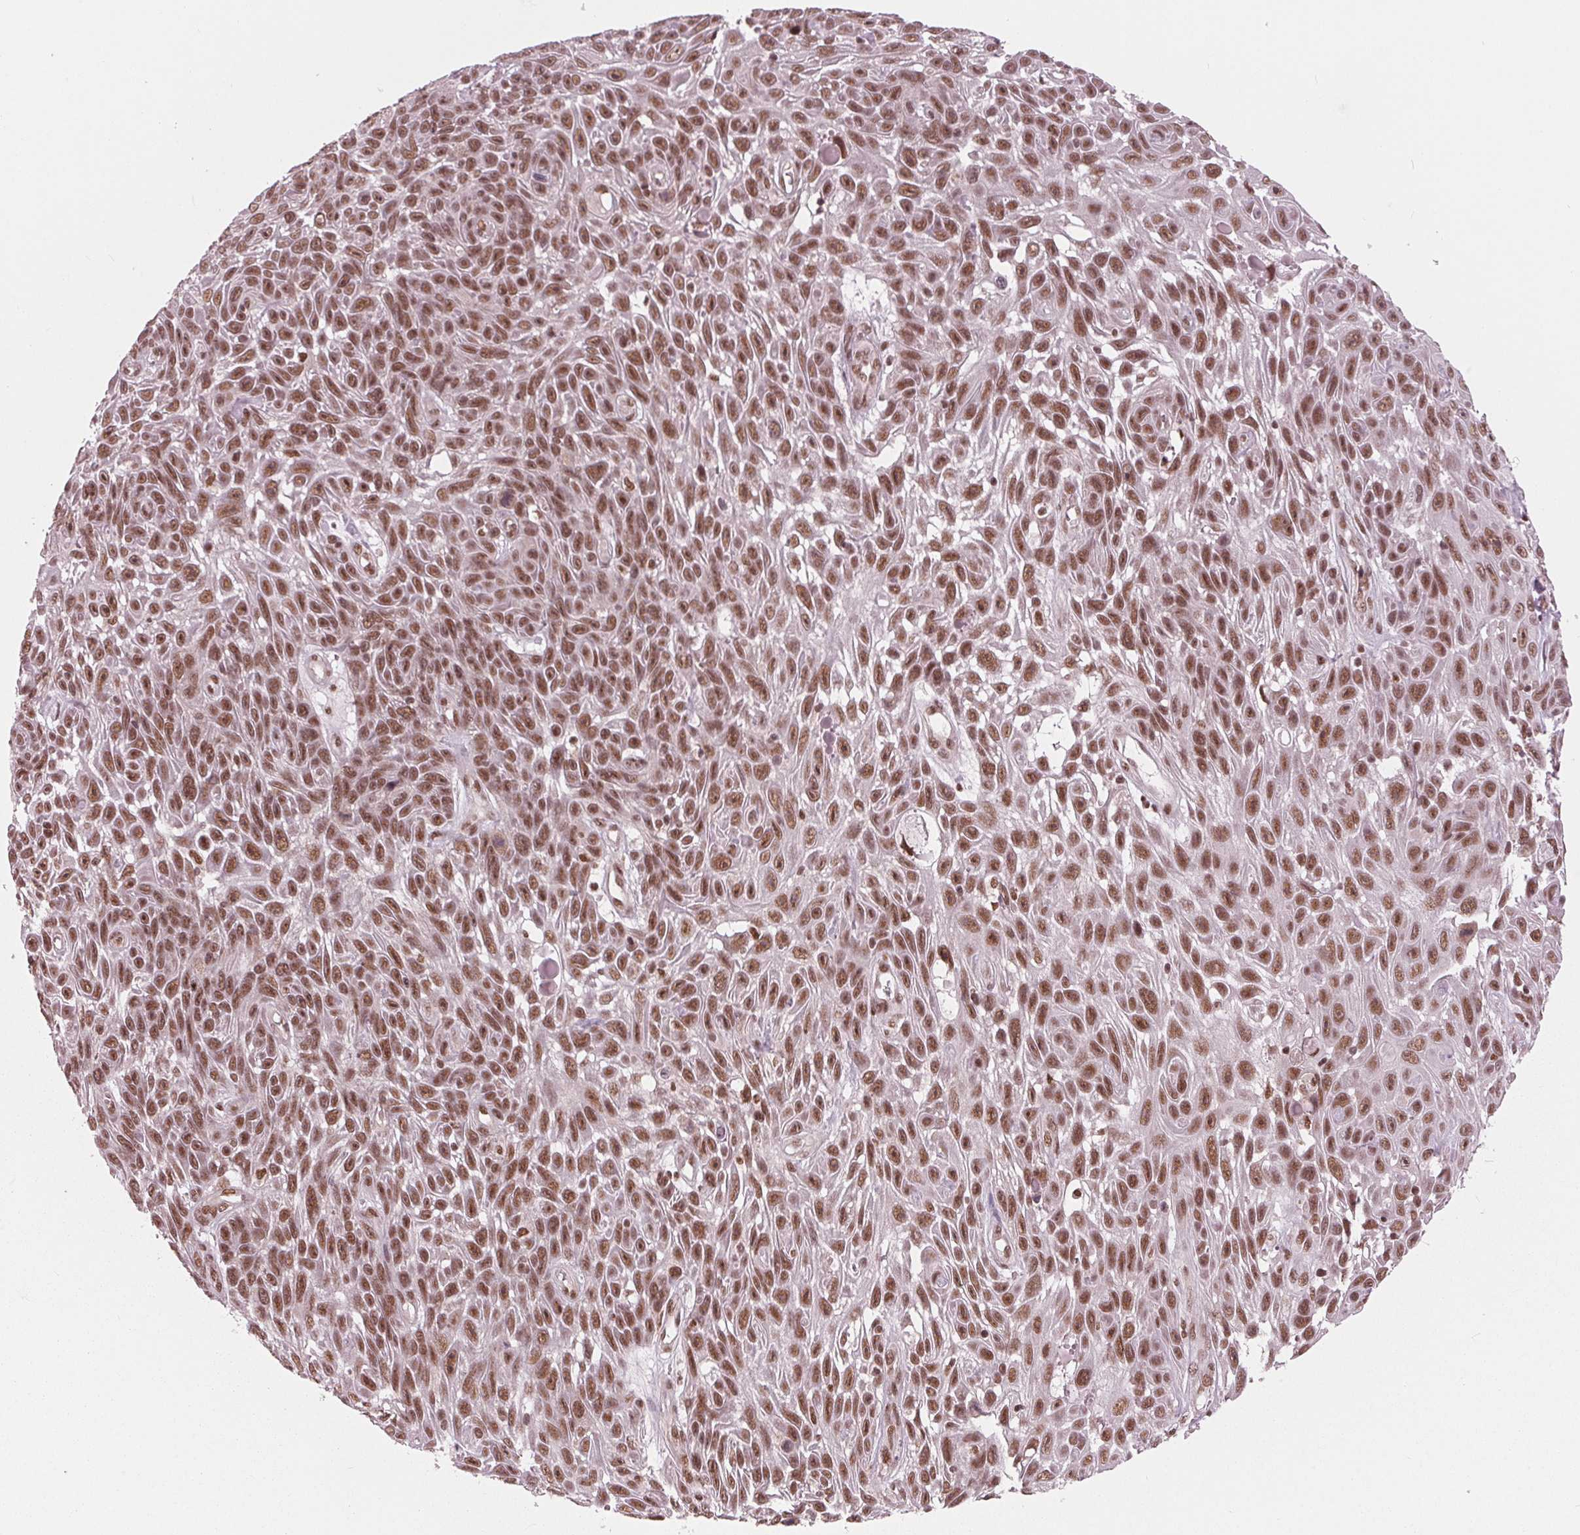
{"staining": {"intensity": "moderate", "quantity": ">75%", "location": "nuclear"}, "tissue": "skin cancer", "cell_type": "Tumor cells", "image_type": "cancer", "snomed": [{"axis": "morphology", "description": "Squamous cell carcinoma, NOS"}, {"axis": "topography", "description": "Skin"}], "caption": "Moderate nuclear positivity for a protein is seen in about >75% of tumor cells of squamous cell carcinoma (skin) using IHC.", "gene": "LSM2", "patient": {"sex": "male", "age": 82}}